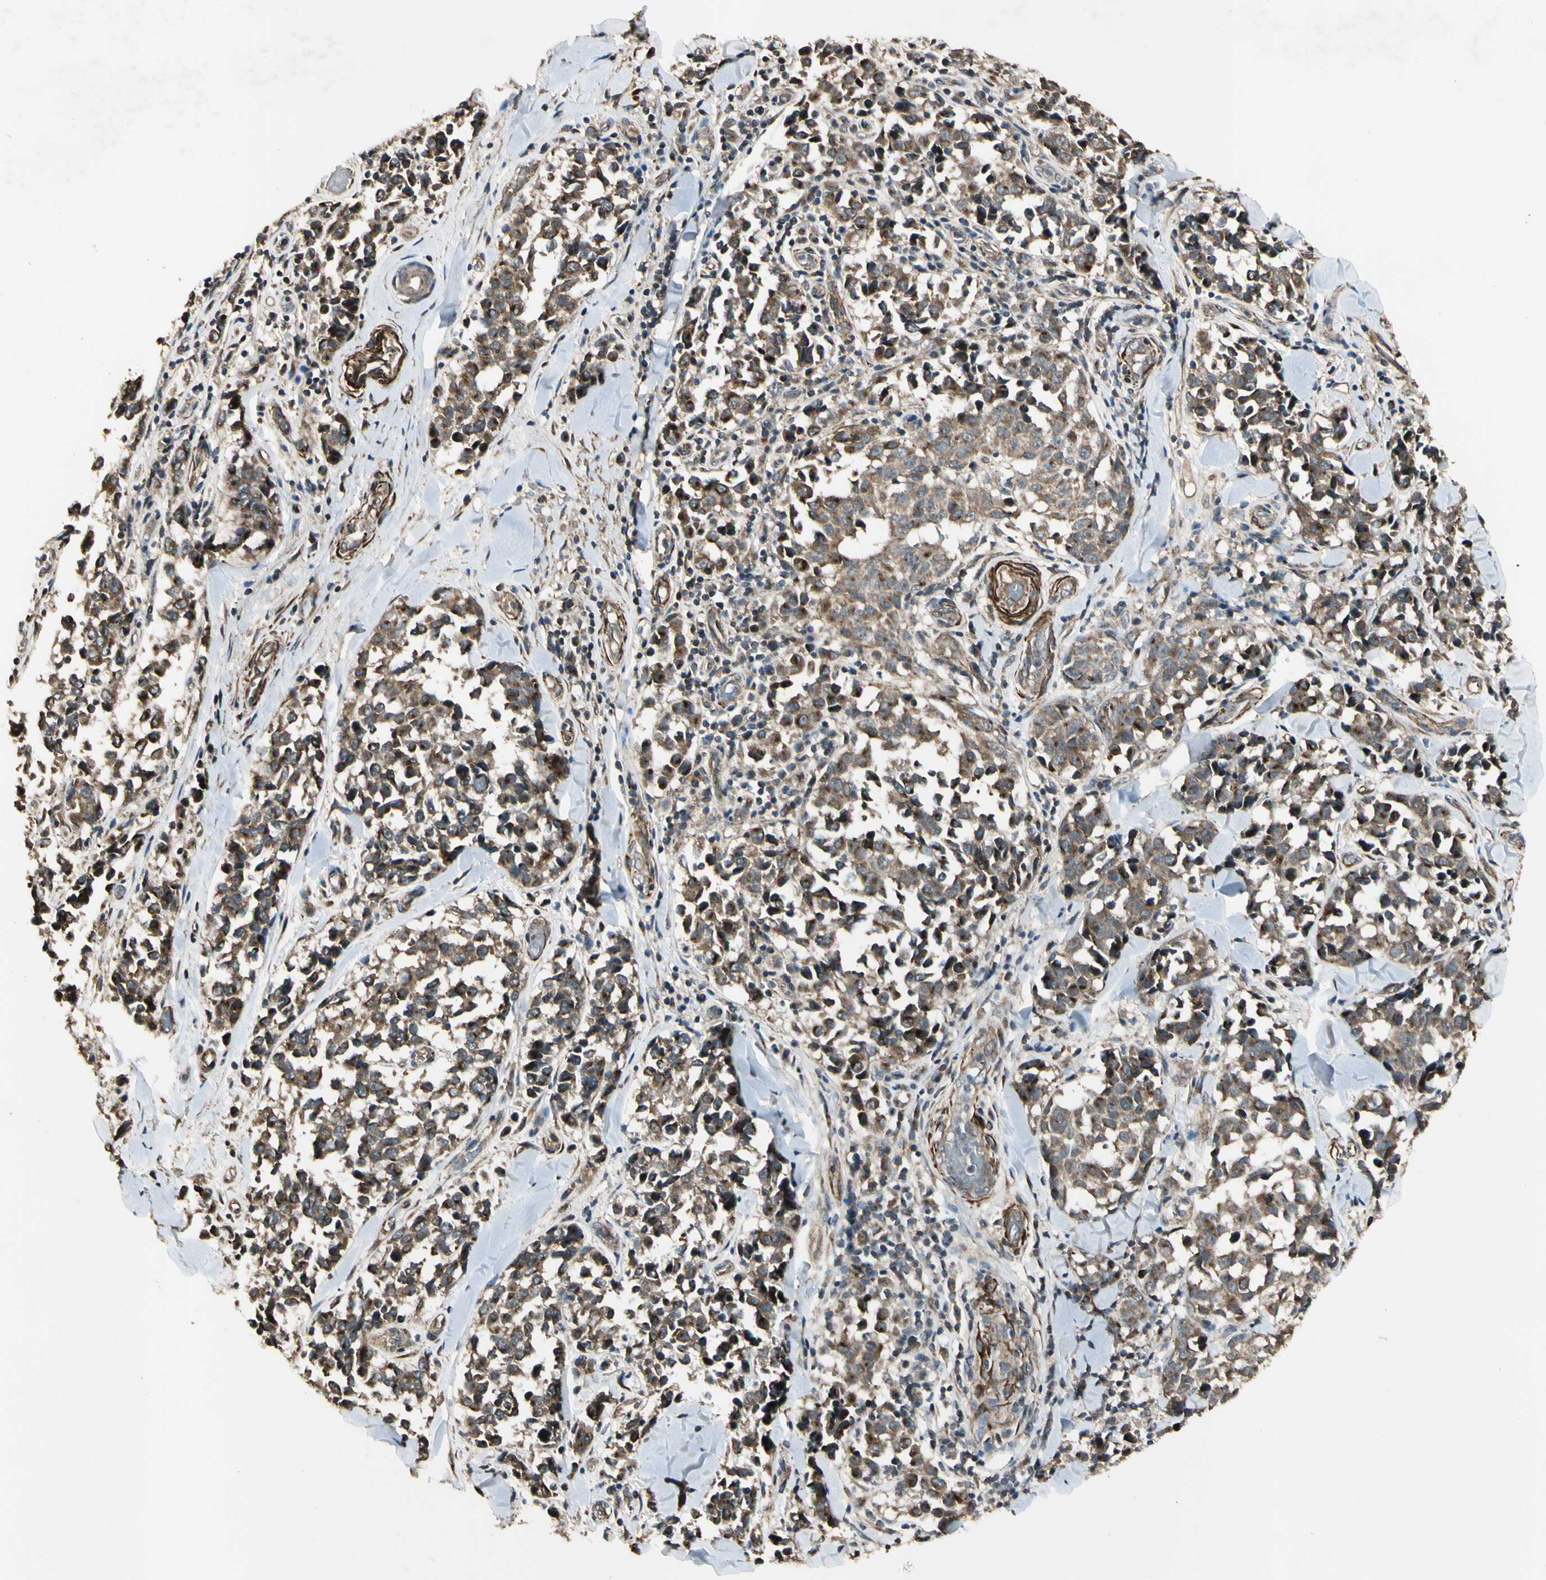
{"staining": {"intensity": "moderate", "quantity": ">75%", "location": "cytoplasmic/membranous"}, "tissue": "melanoma", "cell_type": "Tumor cells", "image_type": "cancer", "snomed": [{"axis": "morphology", "description": "Malignant melanoma, NOS"}, {"axis": "topography", "description": "Skin"}], "caption": "DAB (3,3'-diaminobenzidine) immunohistochemical staining of human malignant melanoma reveals moderate cytoplasmic/membranous protein expression in approximately >75% of tumor cells.", "gene": "GCK", "patient": {"sex": "female", "age": 64}}